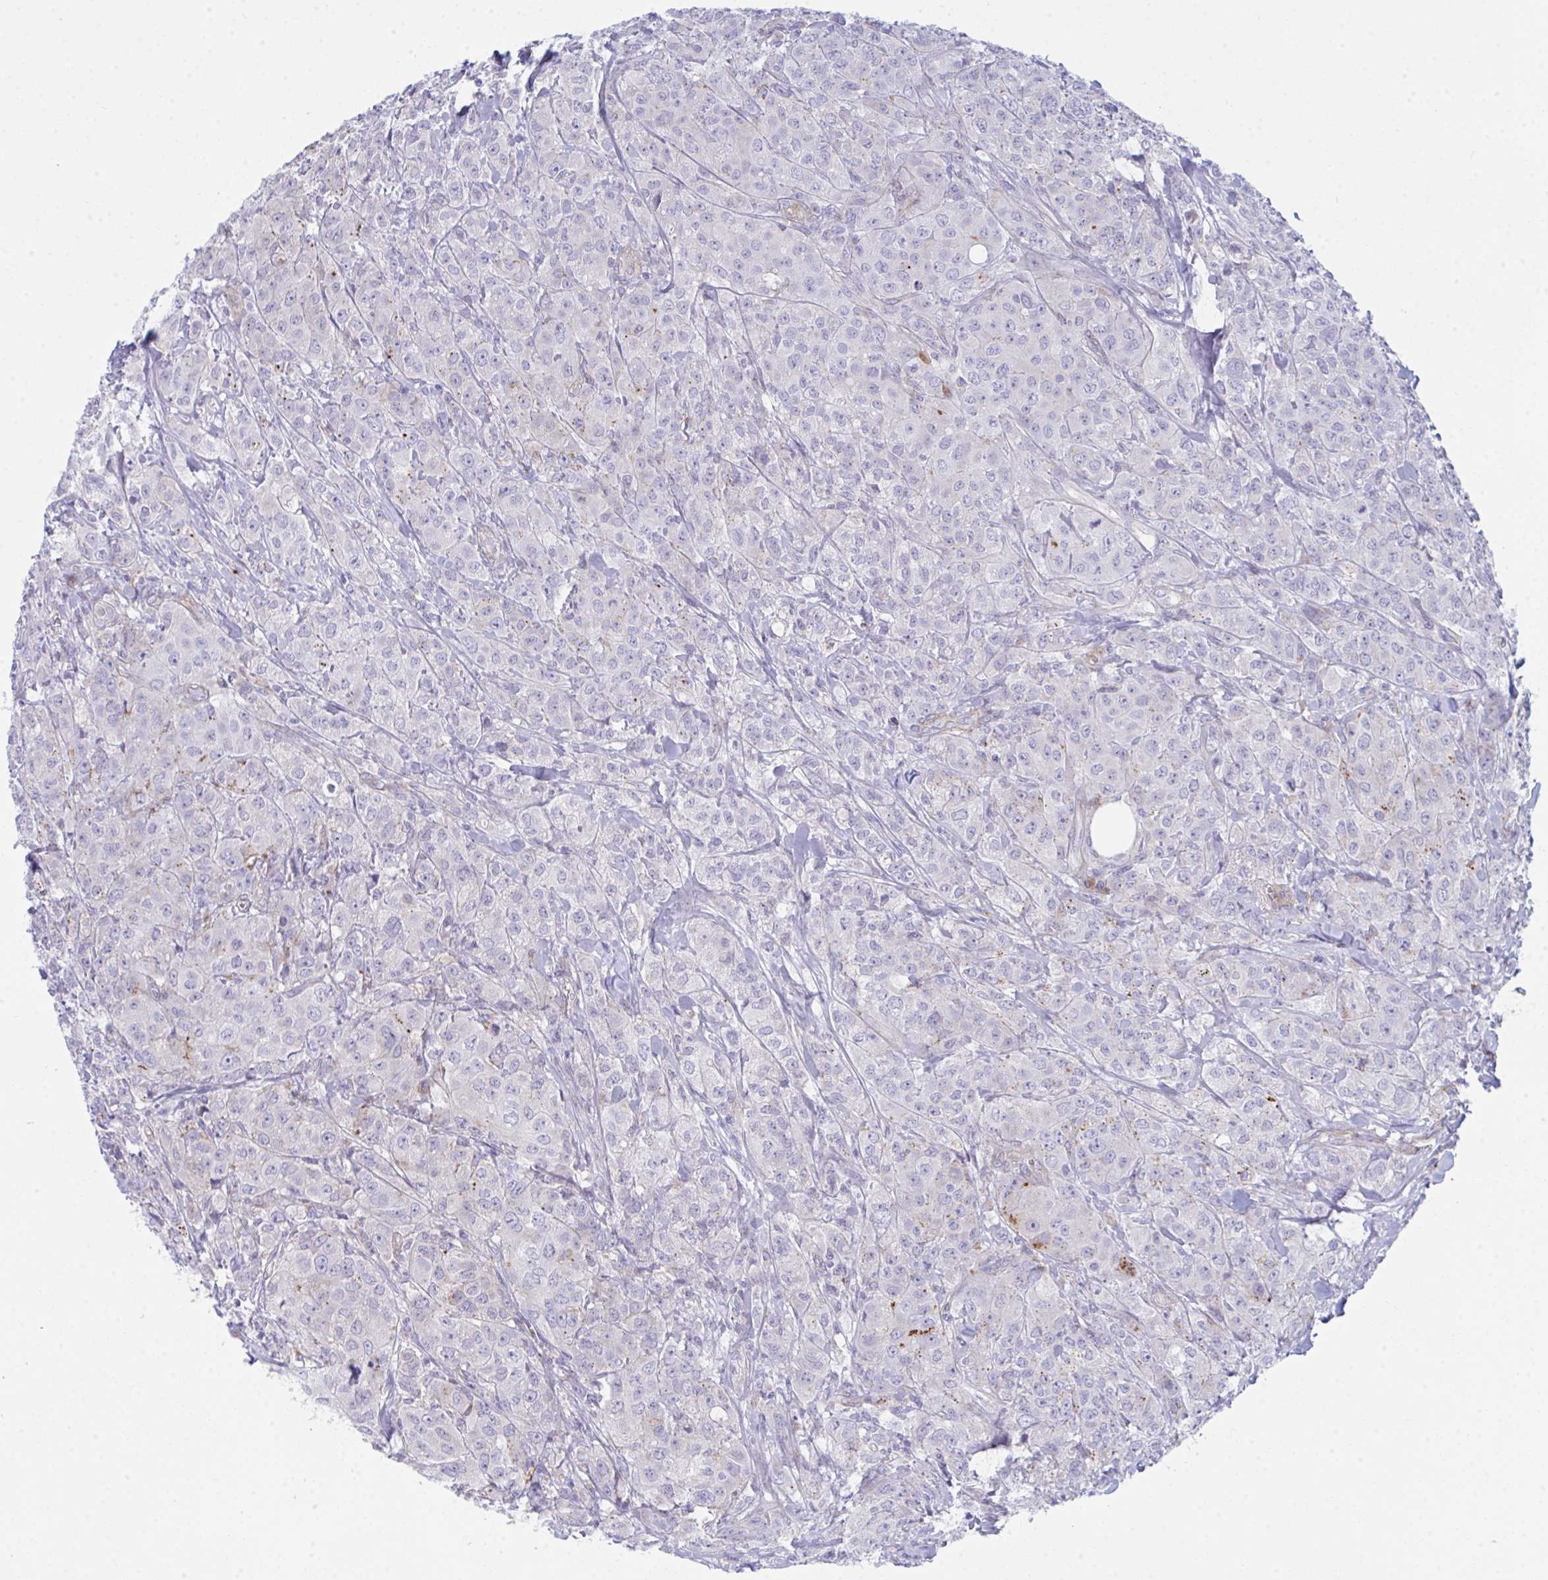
{"staining": {"intensity": "negative", "quantity": "none", "location": "none"}, "tissue": "breast cancer", "cell_type": "Tumor cells", "image_type": "cancer", "snomed": [{"axis": "morphology", "description": "Normal tissue, NOS"}, {"axis": "morphology", "description": "Duct carcinoma"}, {"axis": "topography", "description": "Breast"}], "caption": "Human breast invasive ductal carcinoma stained for a protein using IHC shows no positivity in tumor cells.", "gene": "GAB1", "patient": {"sex": "female", "age": 43}}